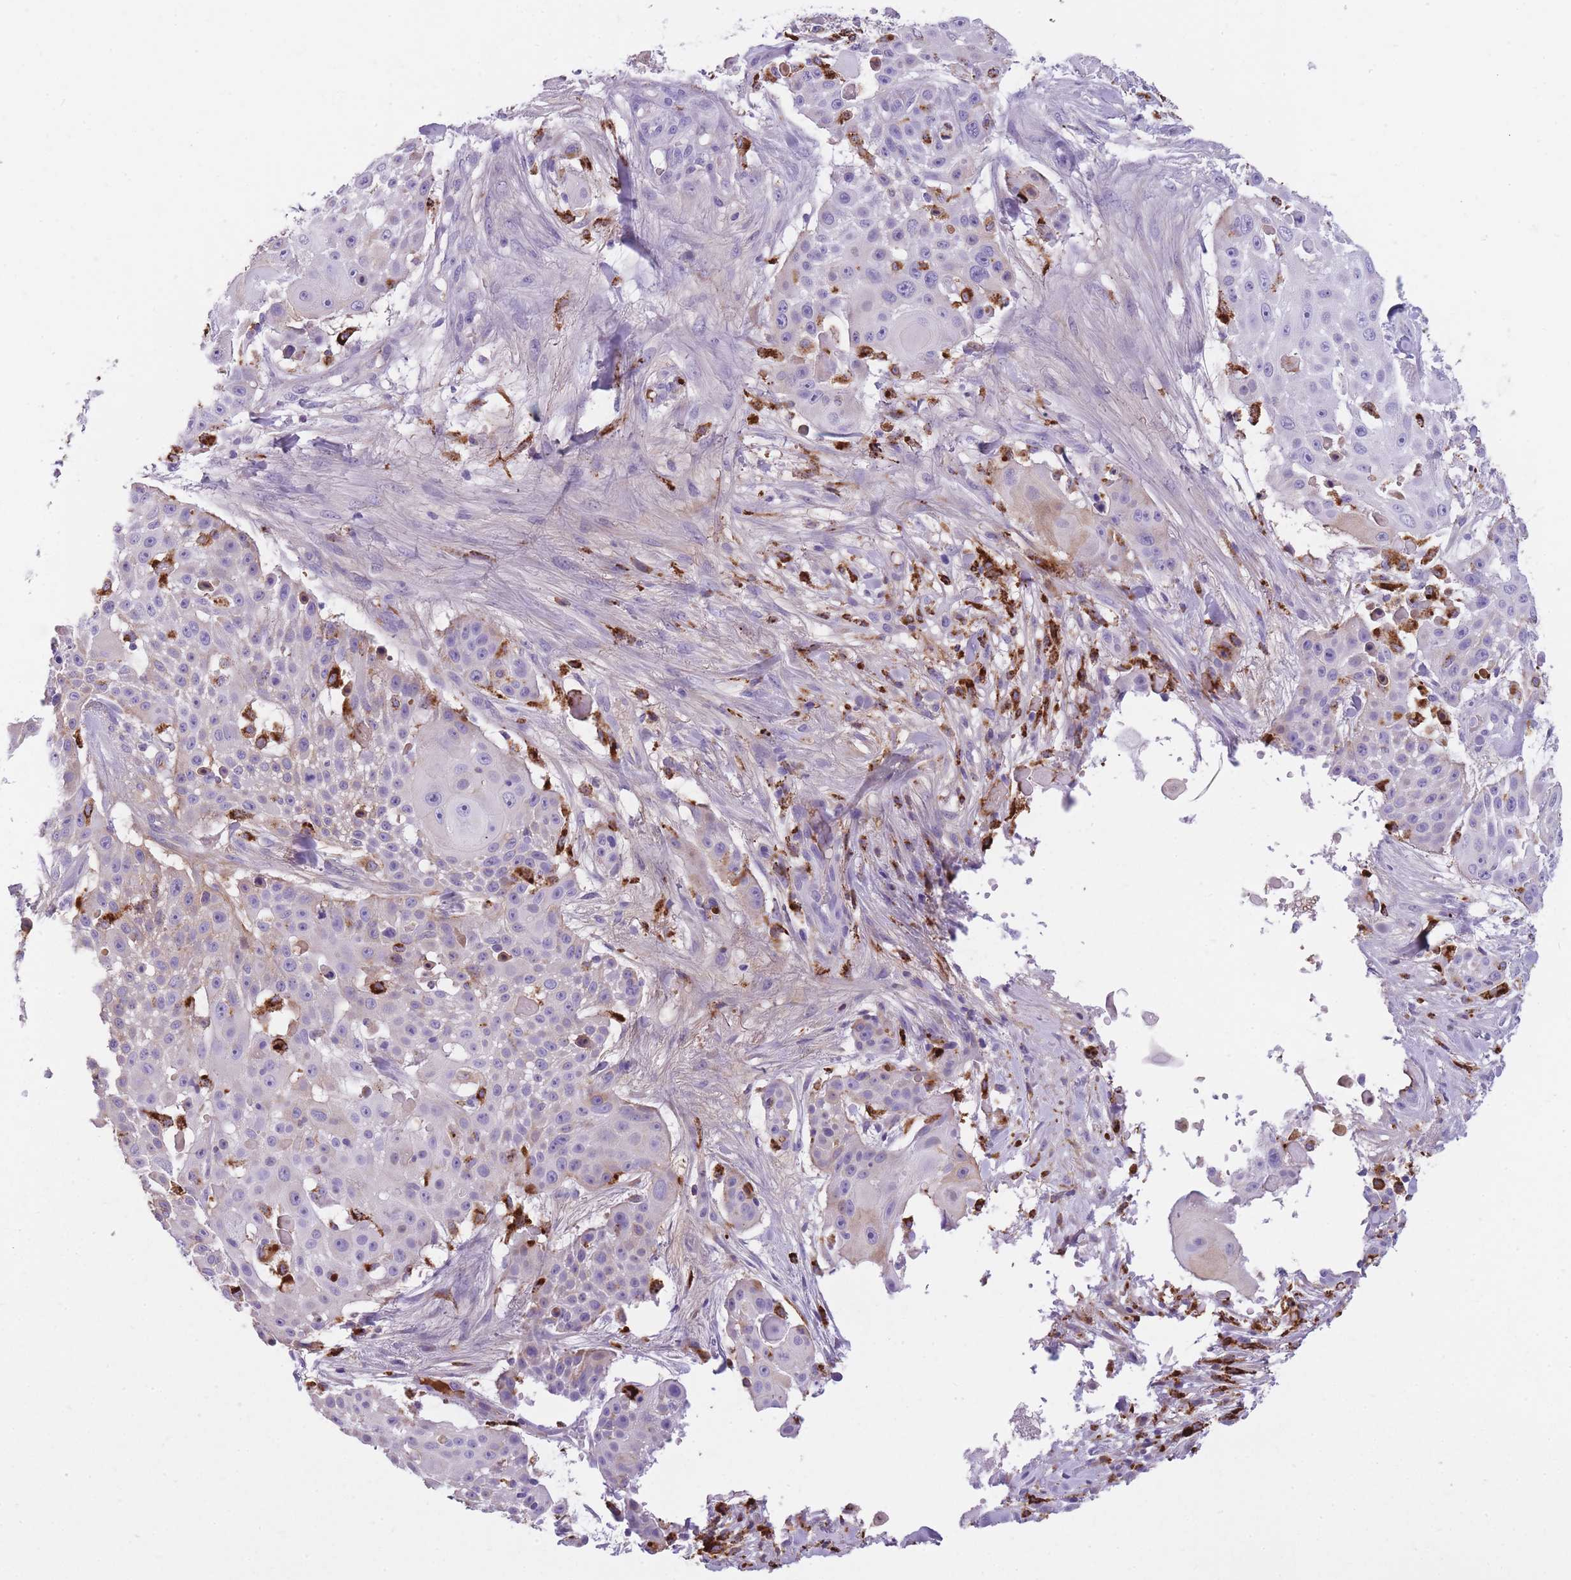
{"staining": {"intensity": "weak", "quantity": "<25%", "location": "cytoplasmic/membranous"}, "tissue": "skin cancer", "cell_type": "Tumor cells", "image_type": "cancer", "snomed": [{"axis": "morphology", "description": "Squamous cell carcinoma, NOS"}, {"axis": "topography", "description": "Skin"}], "caption": "Immunohistochemistry (IHC) of skin cancer (squamous cell carcinoma) displays no expression in tumor cells. (Brightfield microscopy of DAB immunohistochemistry (IHC) at high magnification).", "gene": "GNAT1", "patient": {"sex": "female", "age": 86}}